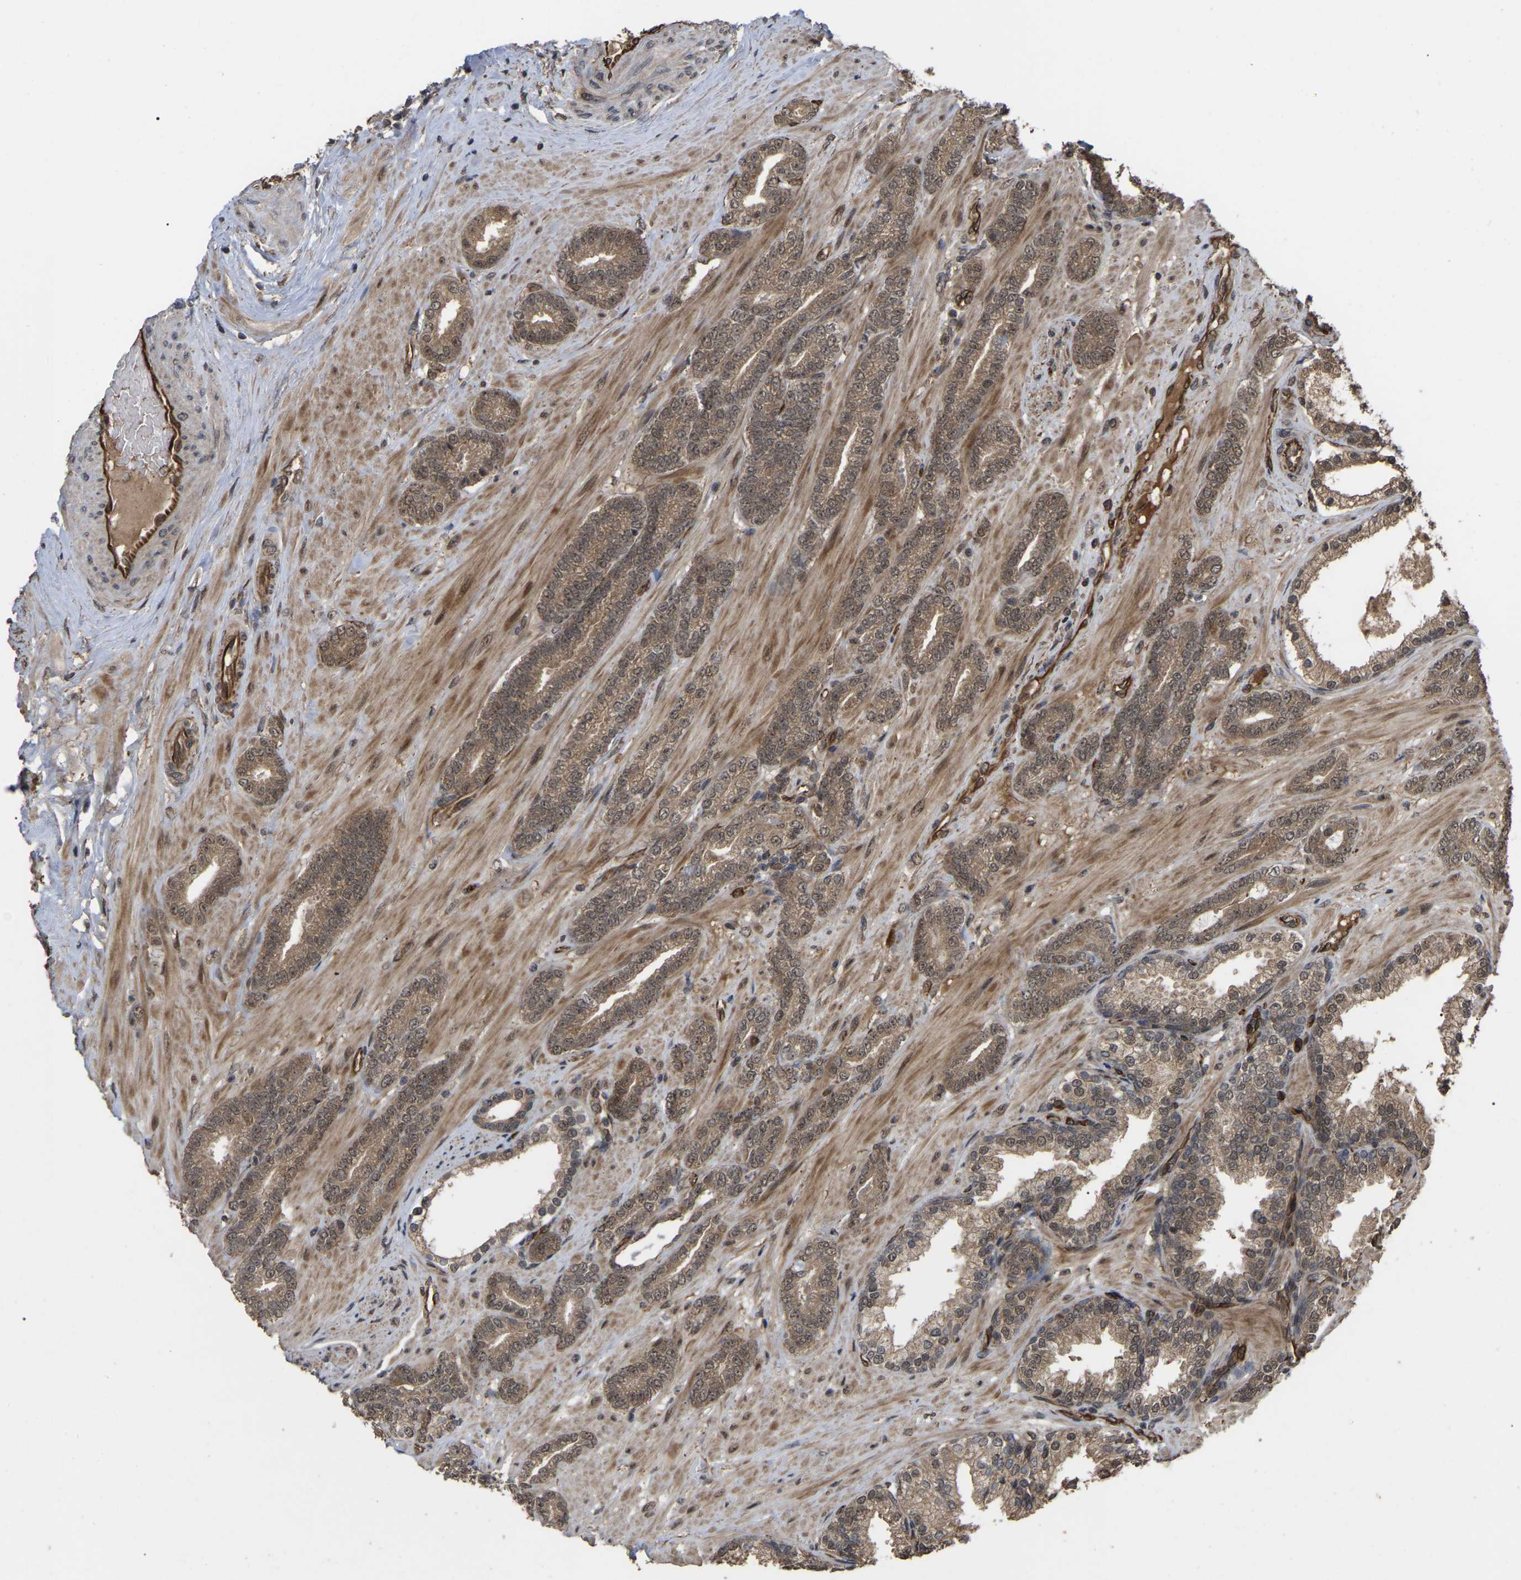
{"staining": {"intensity": "moderate", "quantity": ">75%", "location": "cytoplasmic/membranous"}, "tissue": "prostate cancer", "cell_type": "Tumor cells", "image_type": "cancer", "snomed": [{"axis": "morphology", "description": "Adenocarcinoma, Low grade"}, {"axis": "topography", "description": "Prostate"}], "caption": "Adenocarcinoma (low-grade) (prostate) stained with DAB (3,3'-diaminobenzidine) IHC shows medium levels of moderate cytoplasmic/membranous staining in about >75% of tumor cells.", "gene": "FAM161B", "patient": {"sex": "male", "age": 63}}